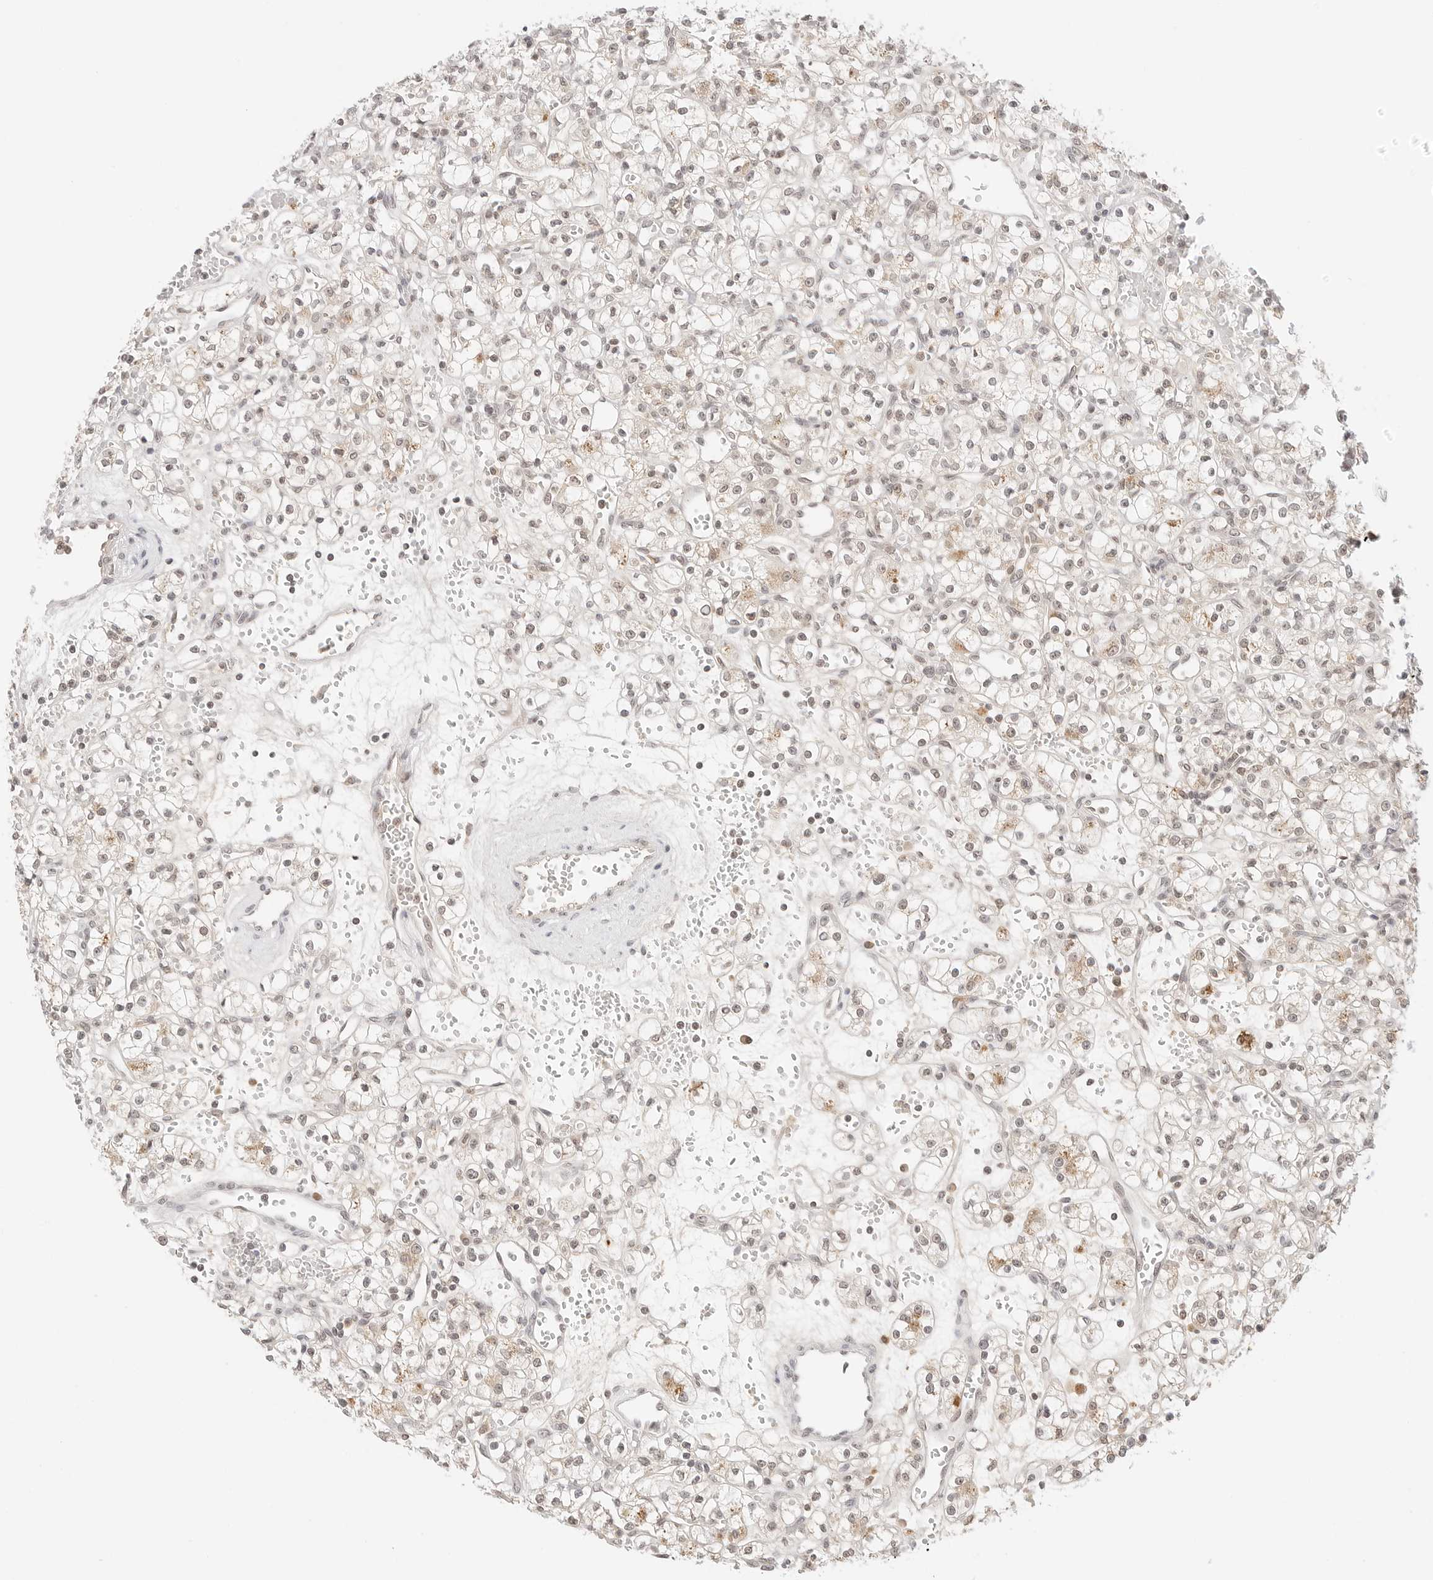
{"staining": {"intensity": "weak", "quantity": "25%-75%", "location": "cytoplasmic/membranous,nuclear"}, "tissue": "renal cancer", "cell_type": "Tumor cells", "image_type": "cancer", "snomed": [{"axis": "morphology", "description": "Adenocarcinoma, NOS"}, {"axis": "topography", "description": "Kidney"}], "caption": "Renal cancer (adenocarcinoma) tissue displays weak cytoplasmic/membranous and nuclear expression in approximately 25%-75% of tumor cells The staining was performed using DAB (3,3'-diaminobenzidine) to visualize the protein expression in brown, while the nuclei were stained in blue with hematoxylin (Magnification: 20x).", "gene": "SEPTIN4", "patient": {"sex": "female", "age": 59}}